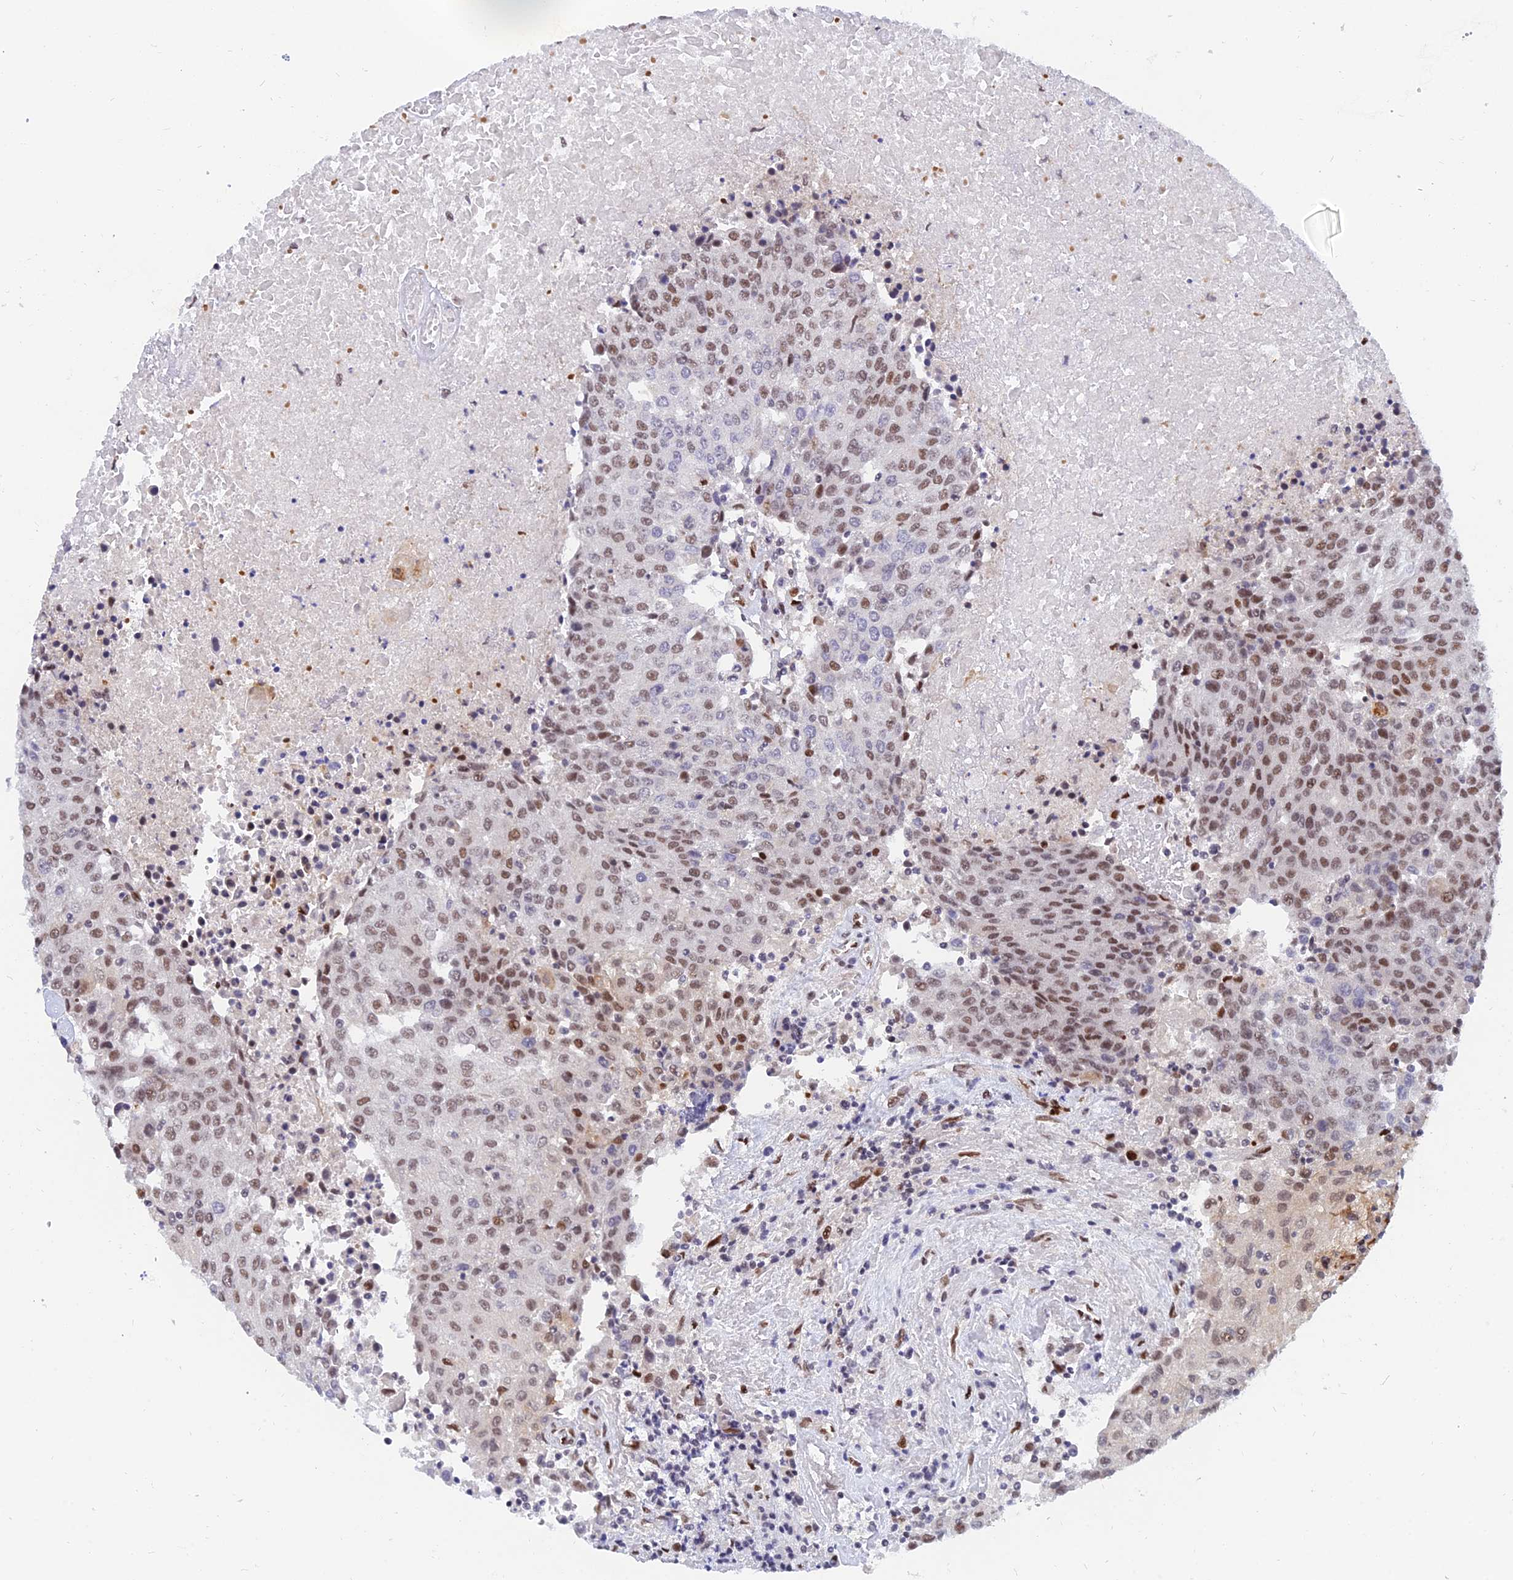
{"staining": {"intensity": "moderate", "quantity": "25%-75%", "location": "nuclear"}, "tissue": "urothelial cancer", "cell_type": "Tumor cells", "image_type": "cancer", "snomed": [{"axis": "morphology", "description": "Urothelial carcinoma, High grade"}, {"axis": "topography", "description": "Urinary bladder"}], "caption": "A high-resolution photomicrograph shows immunohistochemistry staining of urothelial carcinoma (high-grade), which displays moderate nuclear positivity in approximately 25%-75% of tumor cells.", "gene": "DPY30", "patient": {"sex": "female", "age": 85}}